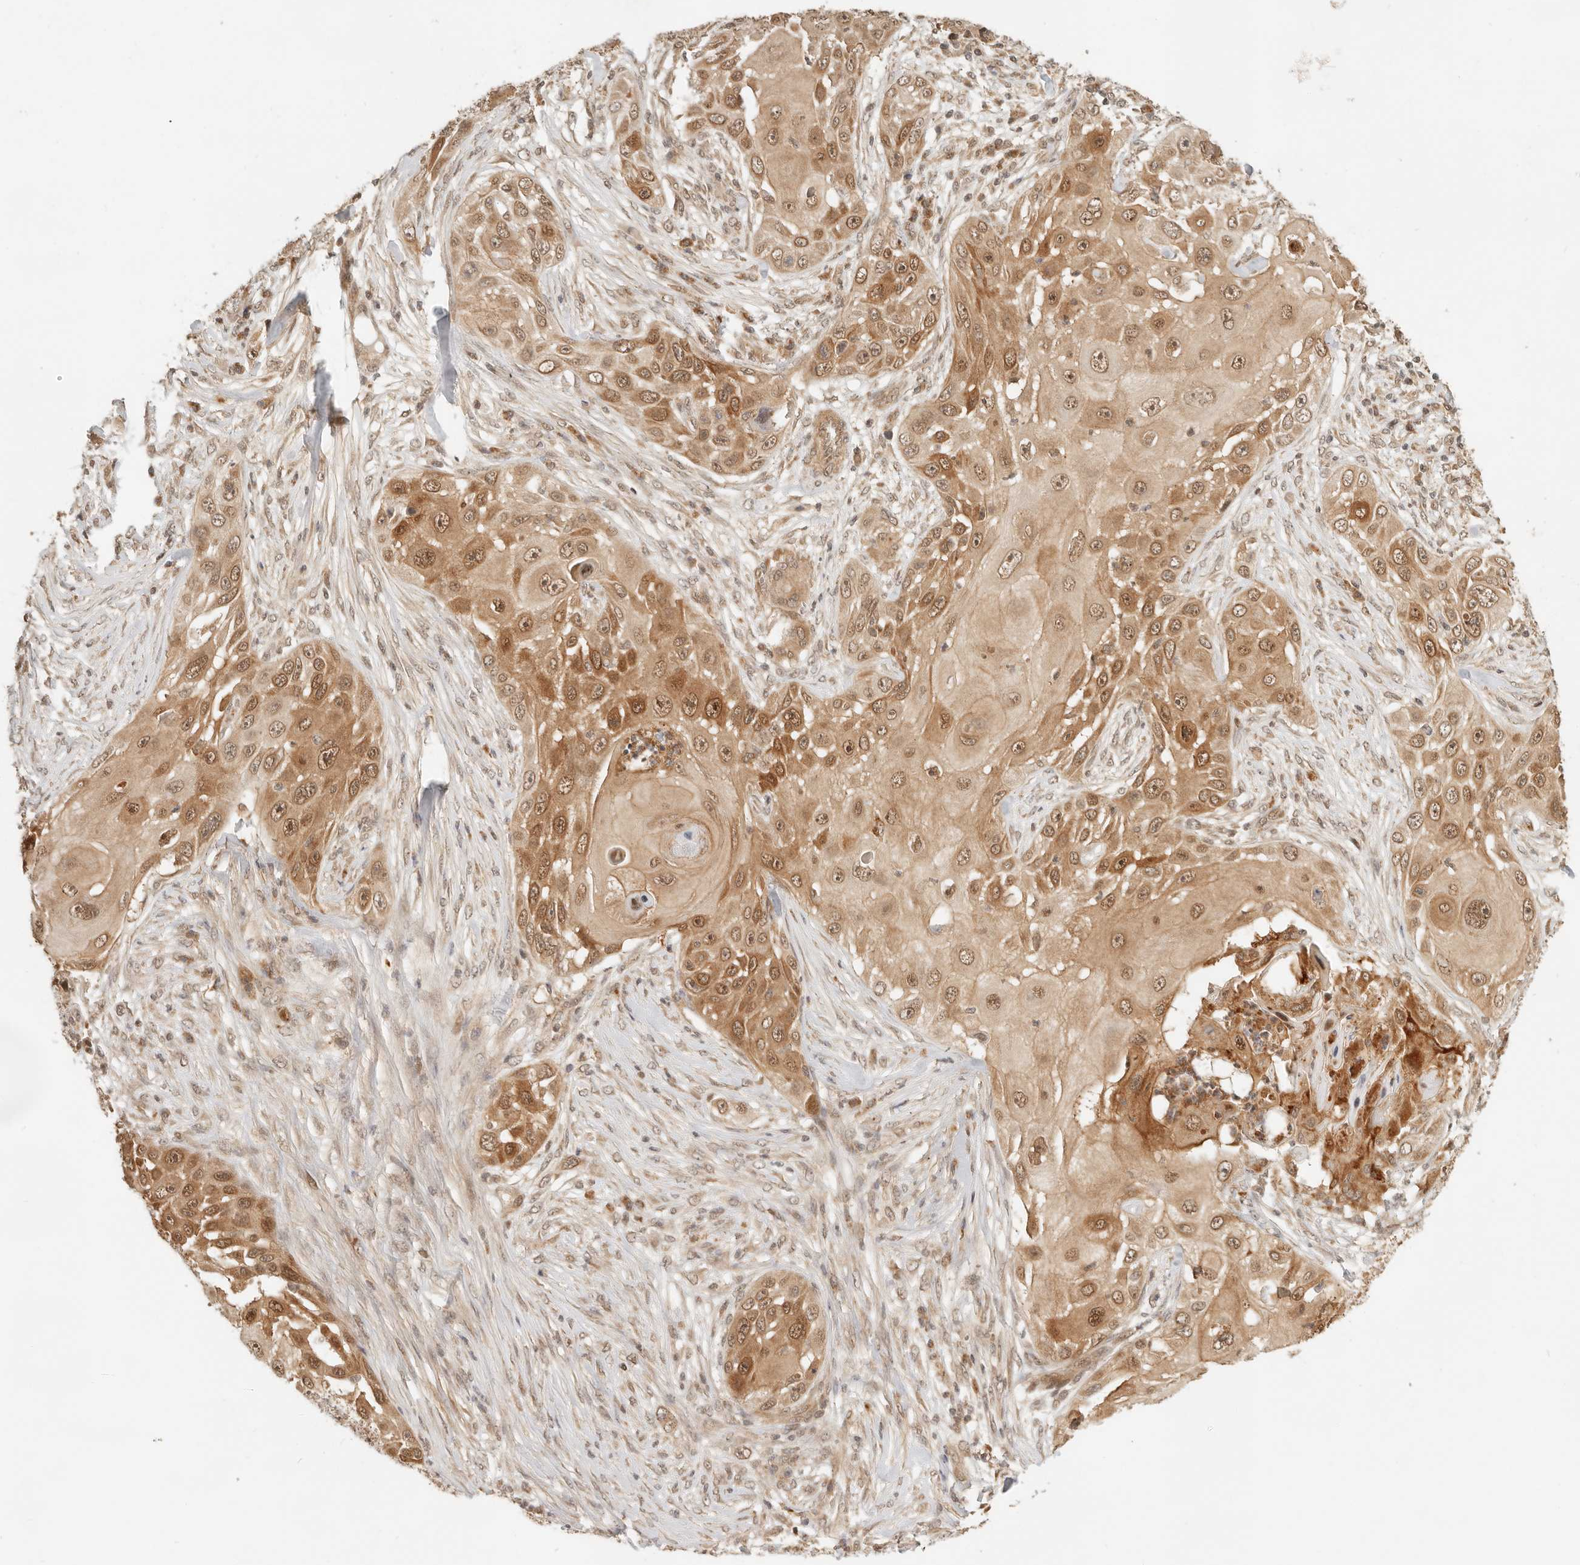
{"staining": {"intensity": "moderate", "quantity": ">75%", "location": "cytoplasmic/membranous,nuclear"}, "tissue": "skin cancer", "cell_type": "Tumor cells", "image_type": "cancer", "snomed": [{"axis": "morphology", "description": "Squamous cell carcinoma, NOS"}, {"axis": "topography", "description": "Skin"}], "caption": "An image of skin cancer stained for a protein demonstrates moderate cytoplasmic/membranous and nuclear brown staining in tumor cells.", "gene": "BAALC", "patient": {"sex": "female", "age": 44}}